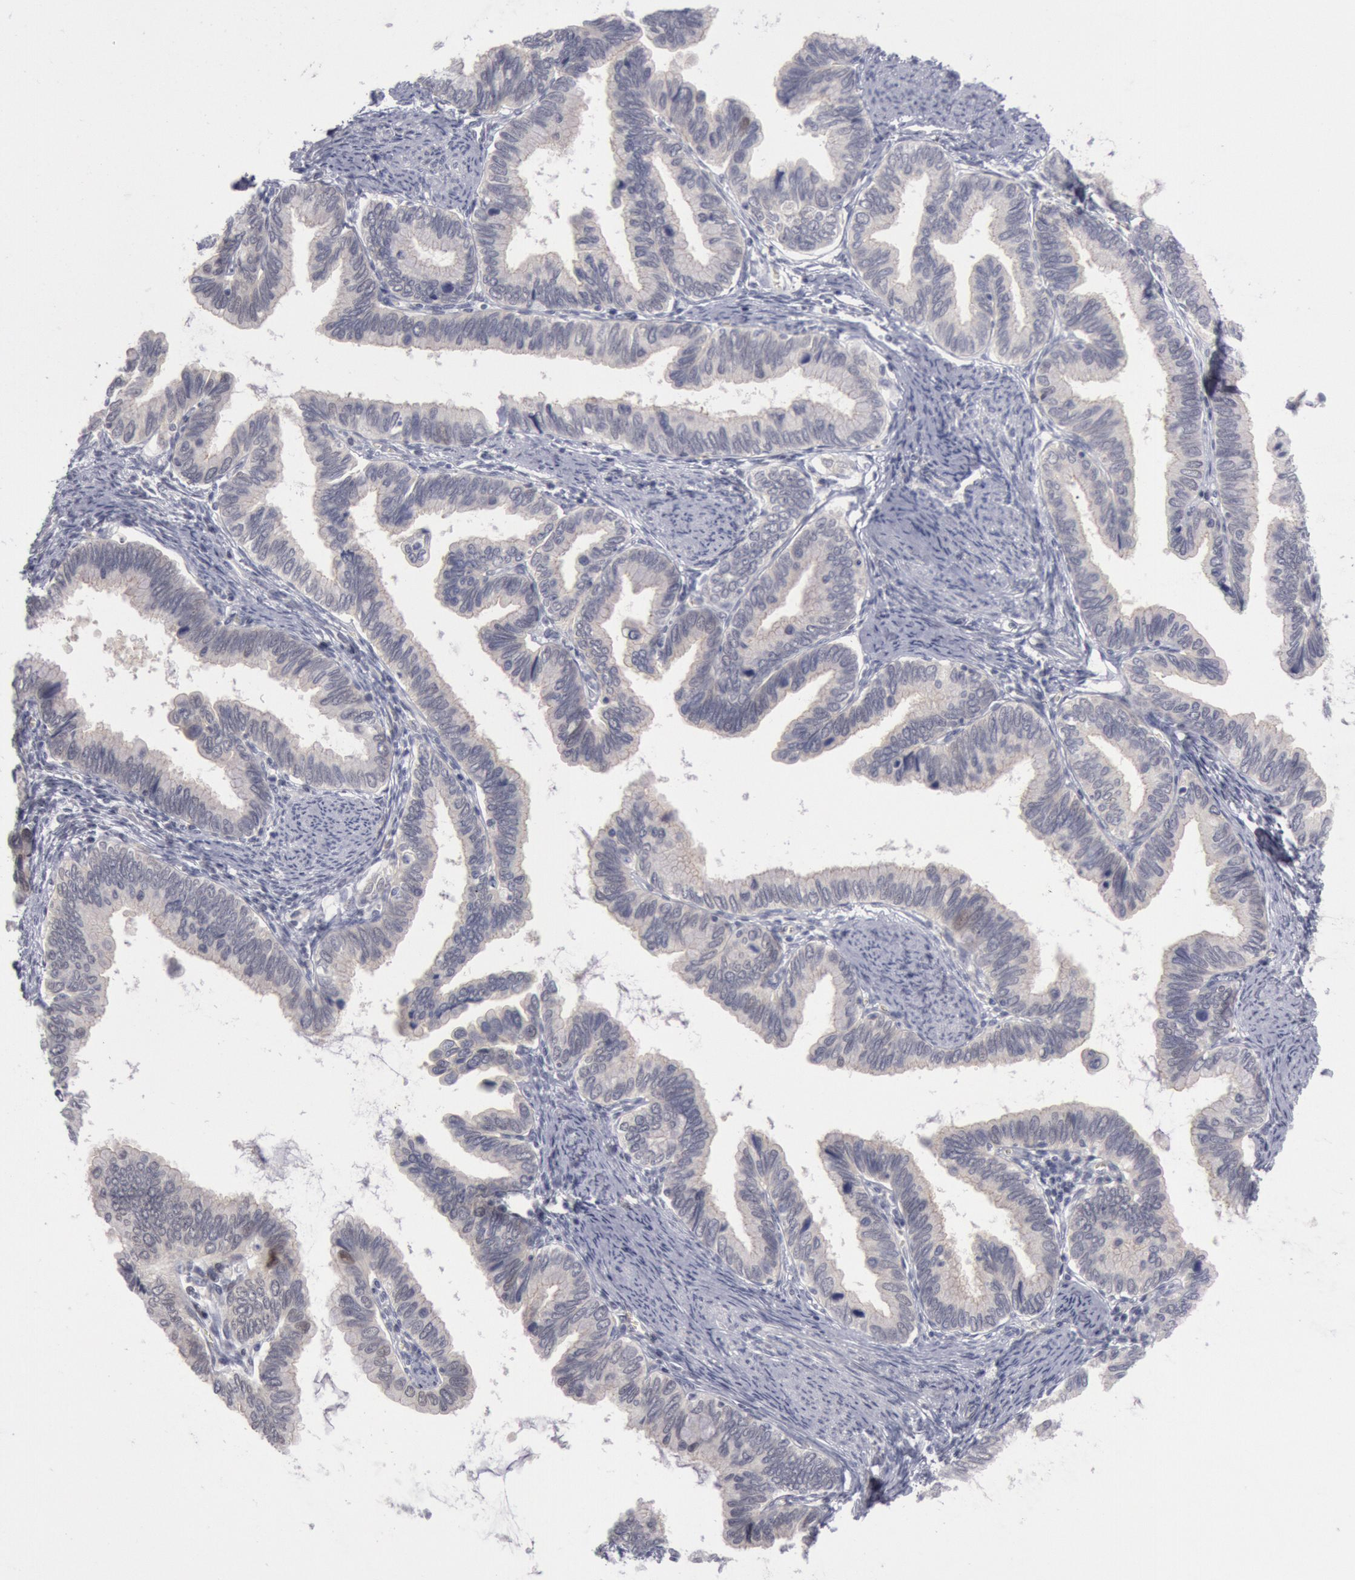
{"staining": {"intensity": "negative", "quantity": "none", "location": "none"}, "tissue": "cervical cancer", "cell_type": "Tumor cells", "image_type": "cancer", "snomed": [{"axis": "morphology", "description": "Adenocarcinoma, NOS"}, {"axis": "topography", "description": "Cervix"}], "caption": "DAB (3,3'-diaminobenzidine) immunohistochemical staining of human cervical cancer exhibits no significant staining in tumor cells.", "gene": "JOSD1", "patient": {"sex": "female", "age": 49}}